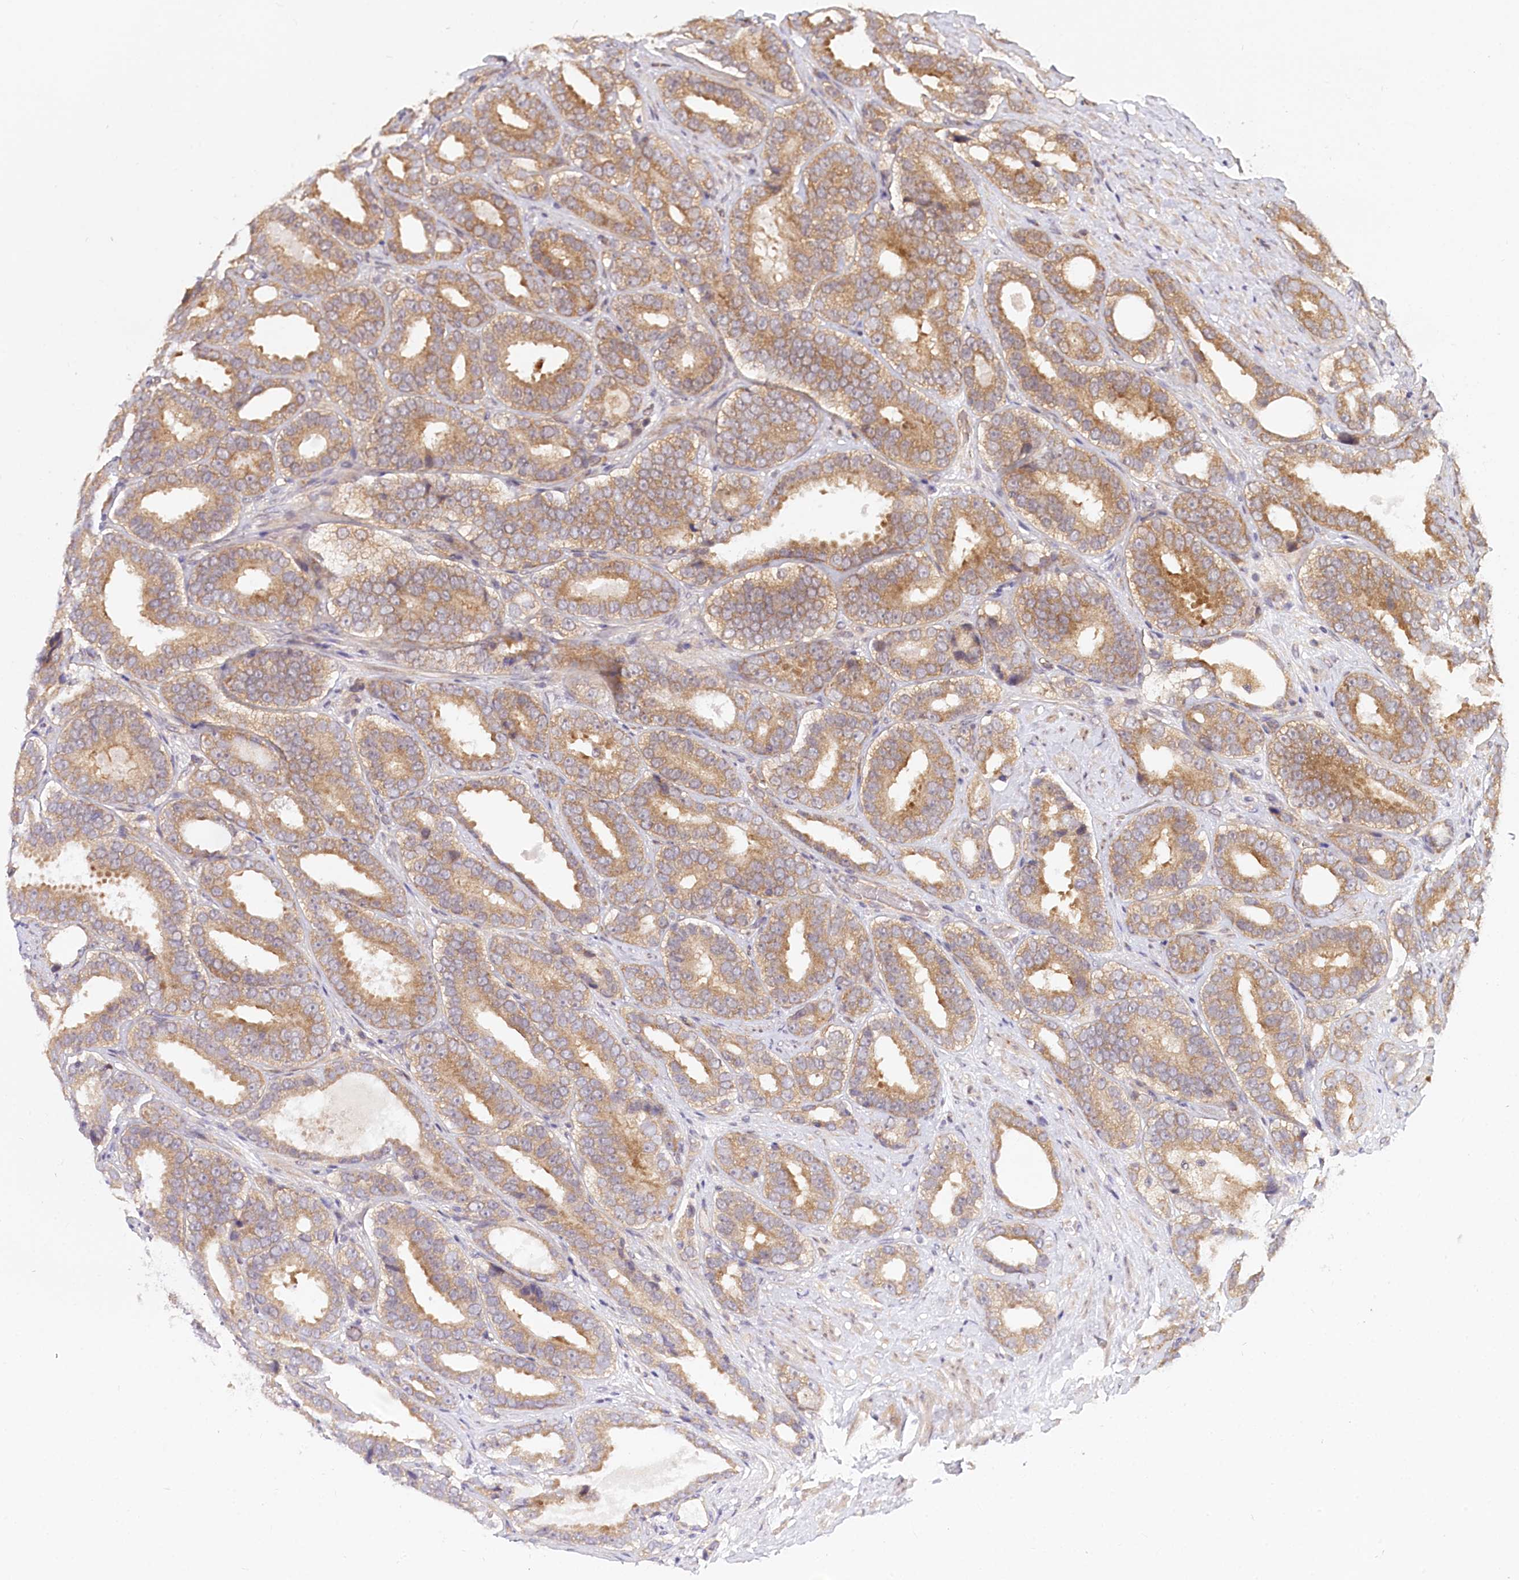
{"staining": {"intensity": "moderate", "quantity": ">75%", "location": "cytoplasmic/membranous"}, "tissue": "prostate cancer", "cell_type": "Tumor cells", "image_type": "cancer", "snomed": [{"axis": "morphology", "description": "Adenocarcinoma, High grade"}, {"axis": "topography", "description": "Prostate"}], "caption": "The immunohistochemical stain labels moderate cytoplasmic/membranous positivity in tumor cells of prostate cancer tissue. (DAB = brown stain, brightfield microscopy at high magnification).", "gene": "CEP70", "patient": {"sex": "male", "age": 56}}